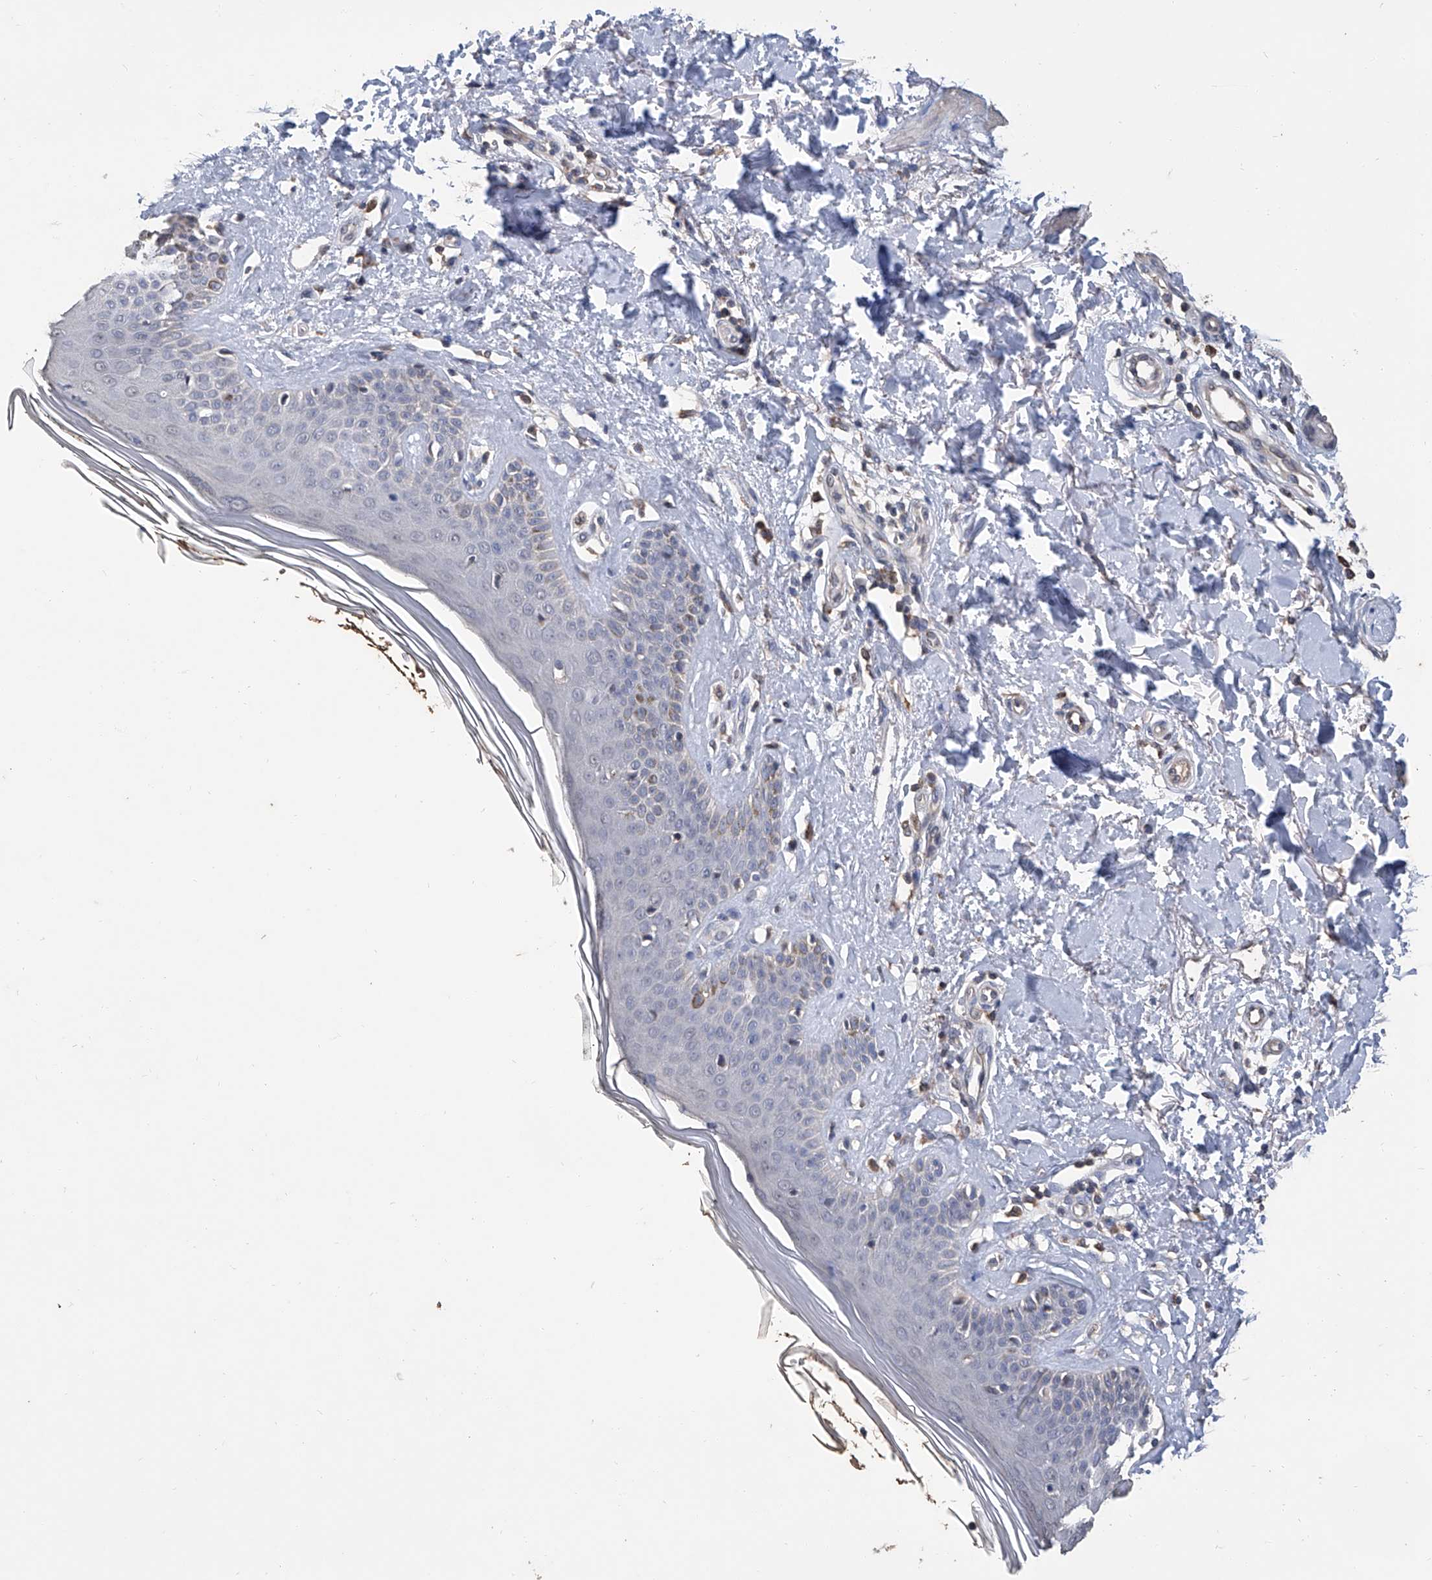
{"staining": {"intensity": "negative", "quantity": "none", "location": "none"}, "tissue": "skin", "cell_type": "Fibroblasts", "image_type": "normal", "snomed": [{"axis": "morphology", "description": "Normal tissue, NOS"}, {"axis": "topography", "description": "Skin"}], "caption": "Immunohistochemistry (IHC) of normal skin exhibits no expression in fibroblasts.", "gene": "GPT", "patient": {"sex": "female", "age": 64}}